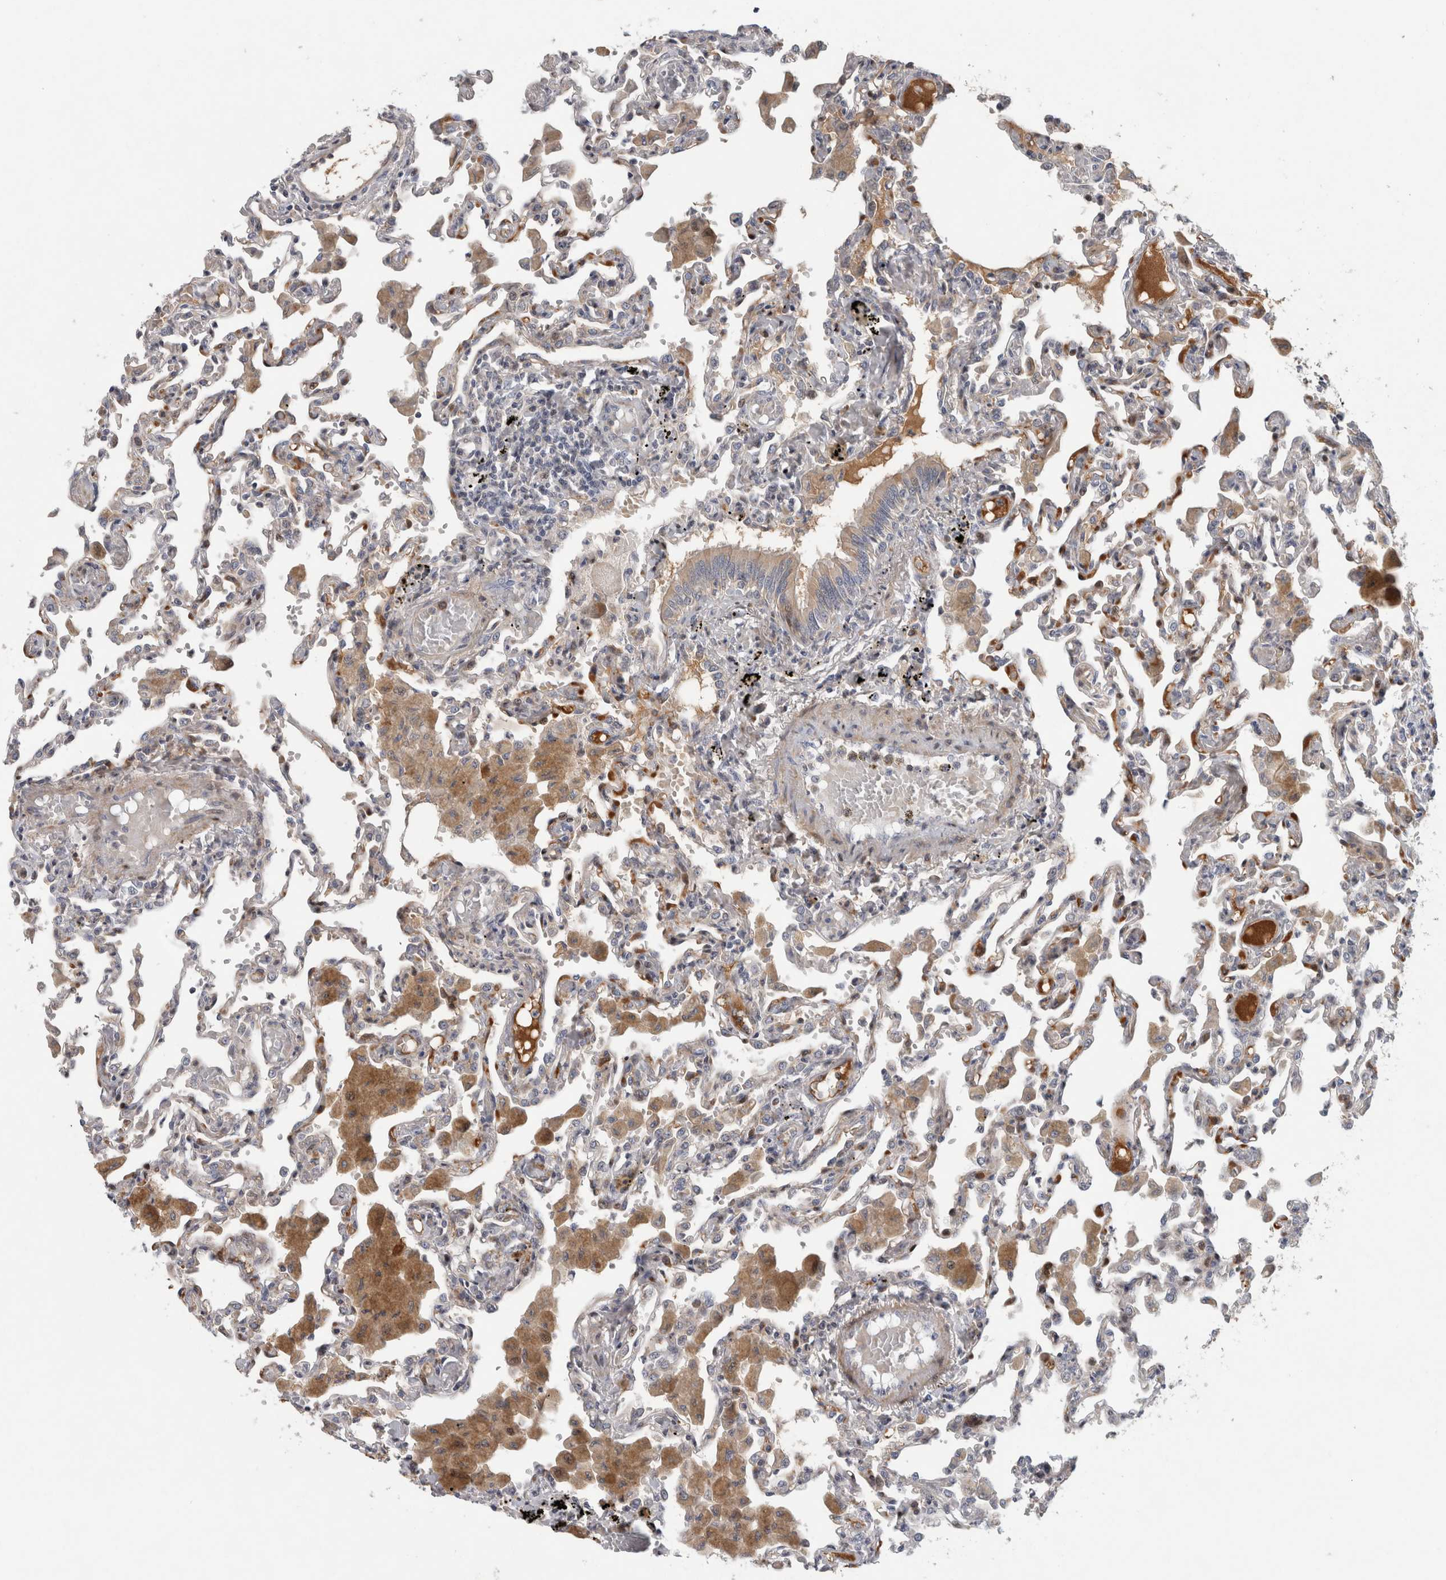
{"staining": {"intensity": "weak", "quantity": "<25%", "location": "cytoplasmic/membranous"}, "tissue": "lung", "cell_type": "Alveolar cells", "image_type": "normal", "snomed": [{"axis": "morphology", "description": "Normal tissue, NOS"}, {"axis": "topography", "description": "Bronchus"}, {"axis": "topography", "description": "Lung"}], "caption": "Immunohistochemistry image of normal lung: lung stained with DAB displays no significant protein expression in alveolar cells.", "gene": "RBM48", "patient": {"sex": "female", "age": 49}}